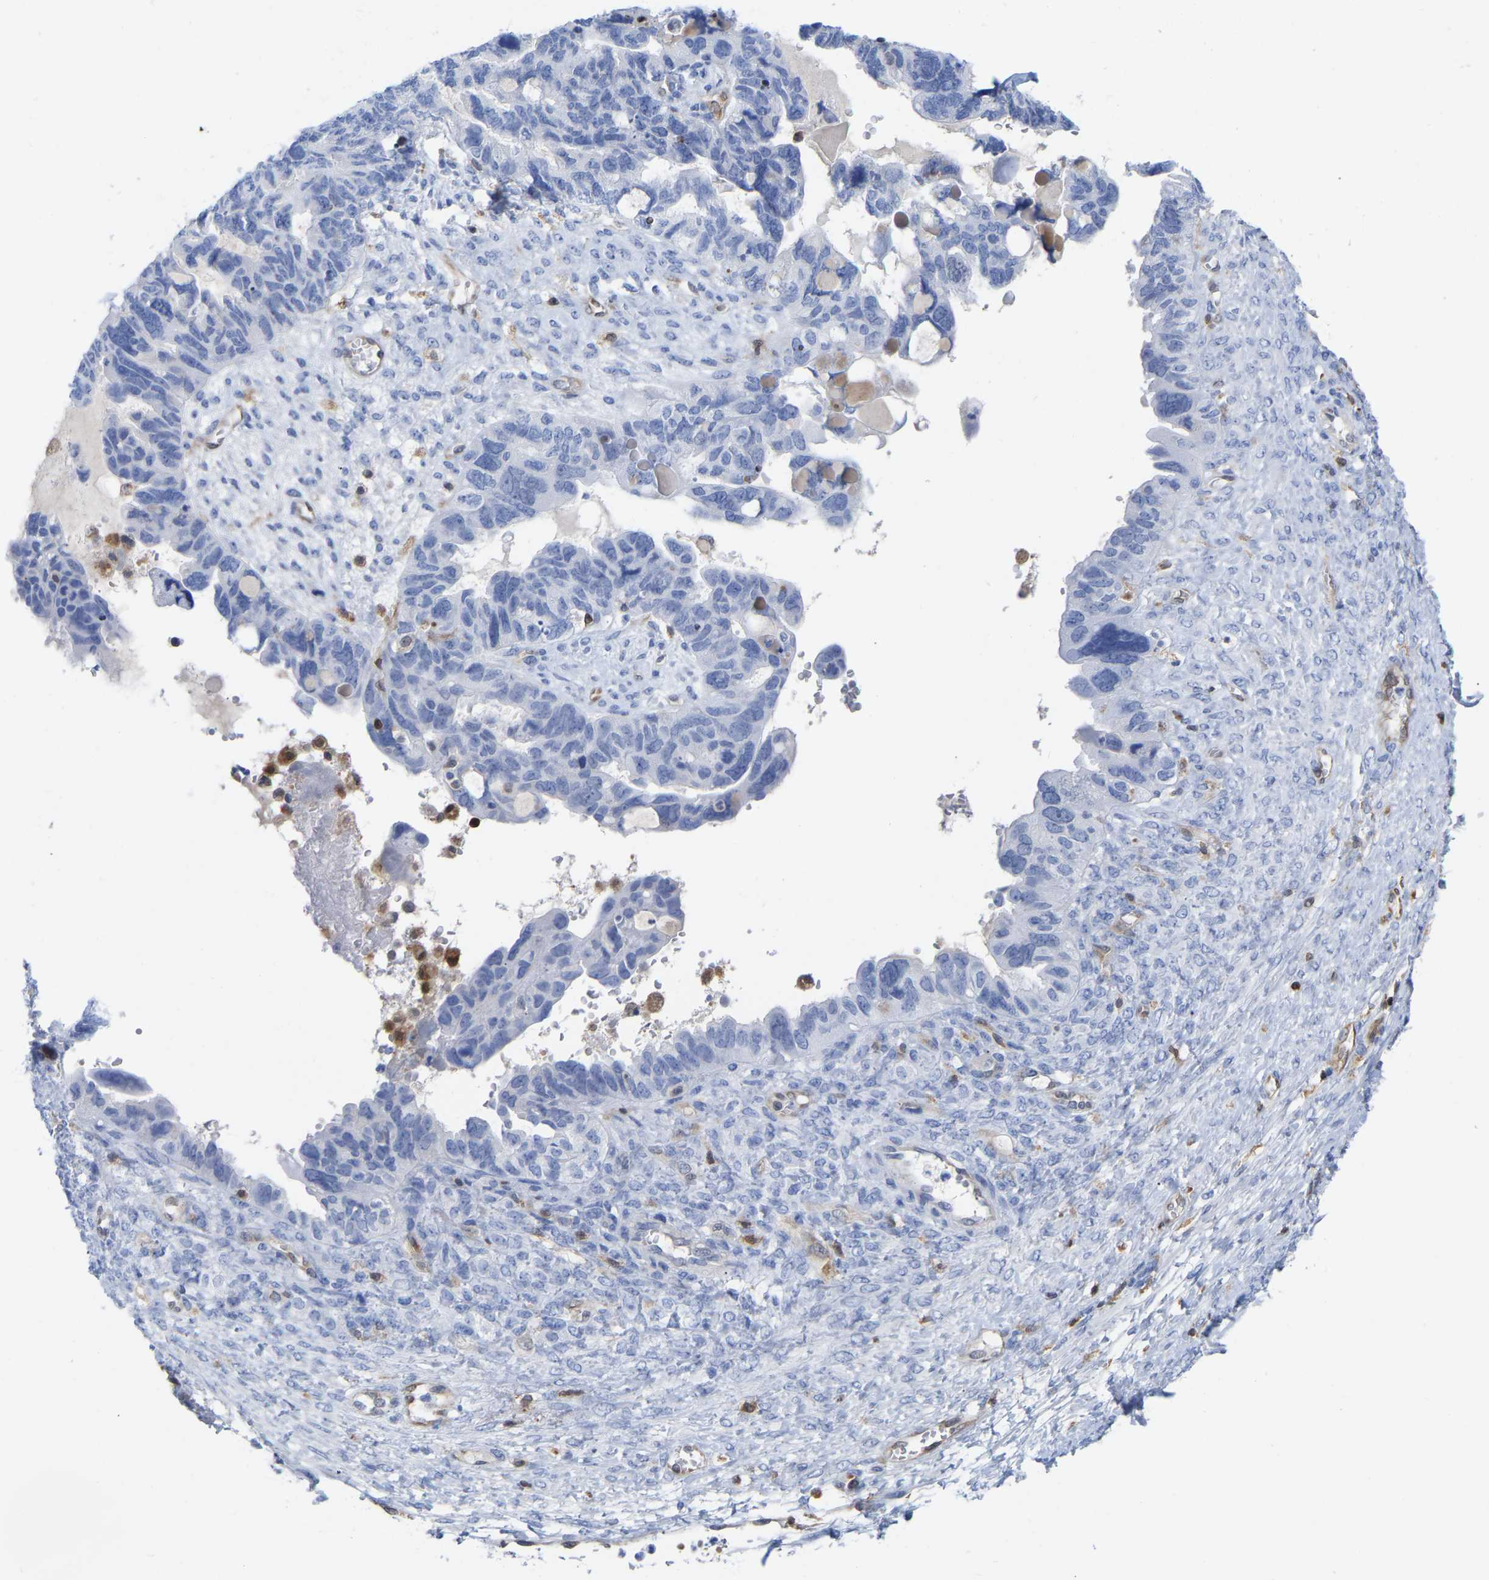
{"staining": {"intensity": "negative", "quantity": "none", "location": "none"}, "tissue": "ovarian cancer", "cell_type": "Tumor cells", "image_type": "cancer", "snomed": [{"axis": "morphology", "description": "Cystadenocarcinoma, serous, NOS"}, {"axis": "topography", "description": "Ovary"}], "caption": "Immunohistochemistry (IHC) of serous cystadenocarcinoma (ovarian) demonstrates no staining in tumor cells.", "gene": "GIMAP4", "patient": {"sex": "female", "age": 79}}